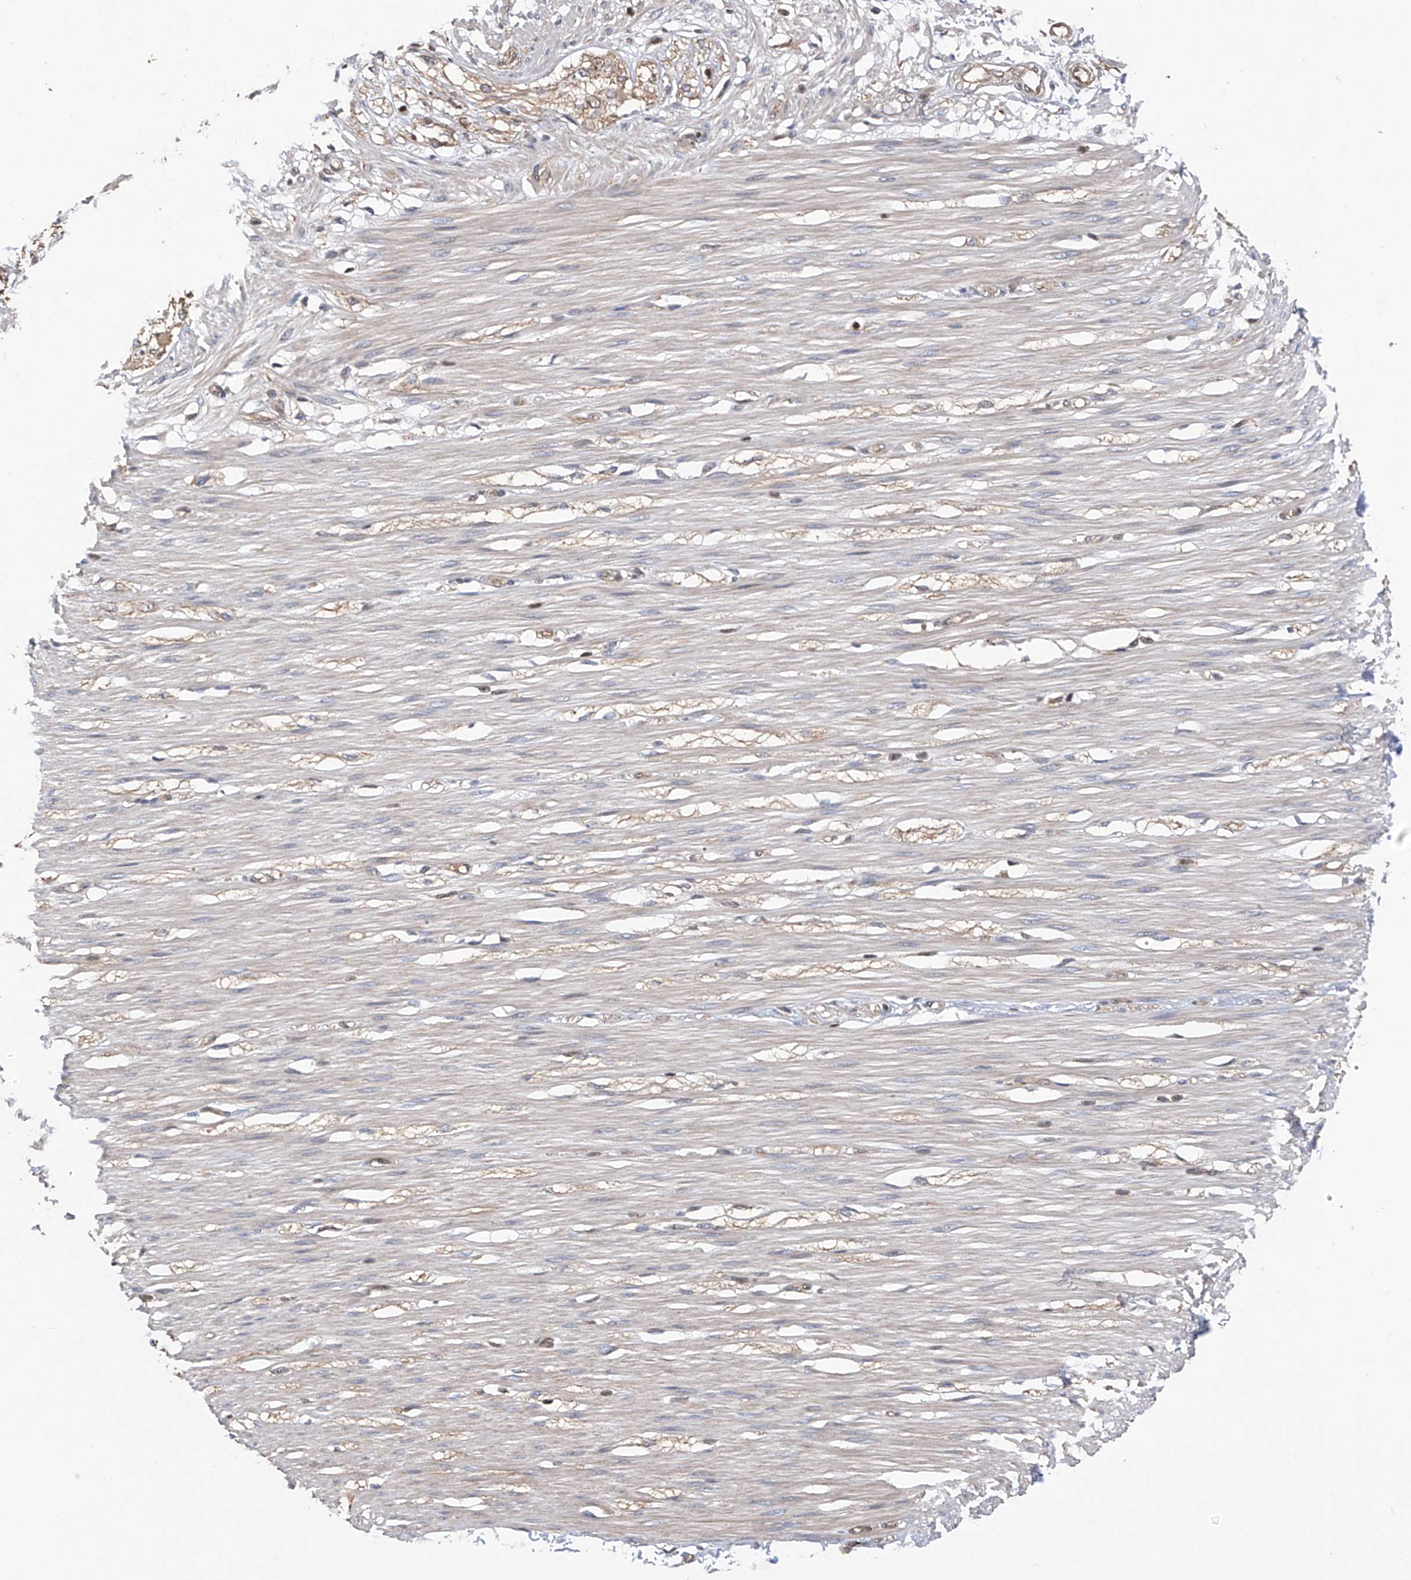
{"staining": {"intensity": "negative", "quantity": "none", "location": "none"}, "tissue": "smooth muscle", "cell_type": "Smooth muscle cells", "image_type": "normal", "snomed": [{"axis": "morphology", "description": "Normal tissue, NOS"}, {"axis": "morphology", "description": "Adenocarcinoma, NOS"}, {"axis": "topography", "description": "Colon"}, {"axis": "topography", "description": "Peripheral nerve tissue"}], "caption": "There is no significant positivity in smooth muscle cells of smooth muscle. Brightfield microscopy of immunohistochemistry stained with DAB (3,3'-diaminobenzidine) (brown) and hematoxylin (blue), captured at high magnification.", "gene": "DNAJC9", "patient": {"sex": "male", "age": 14}}